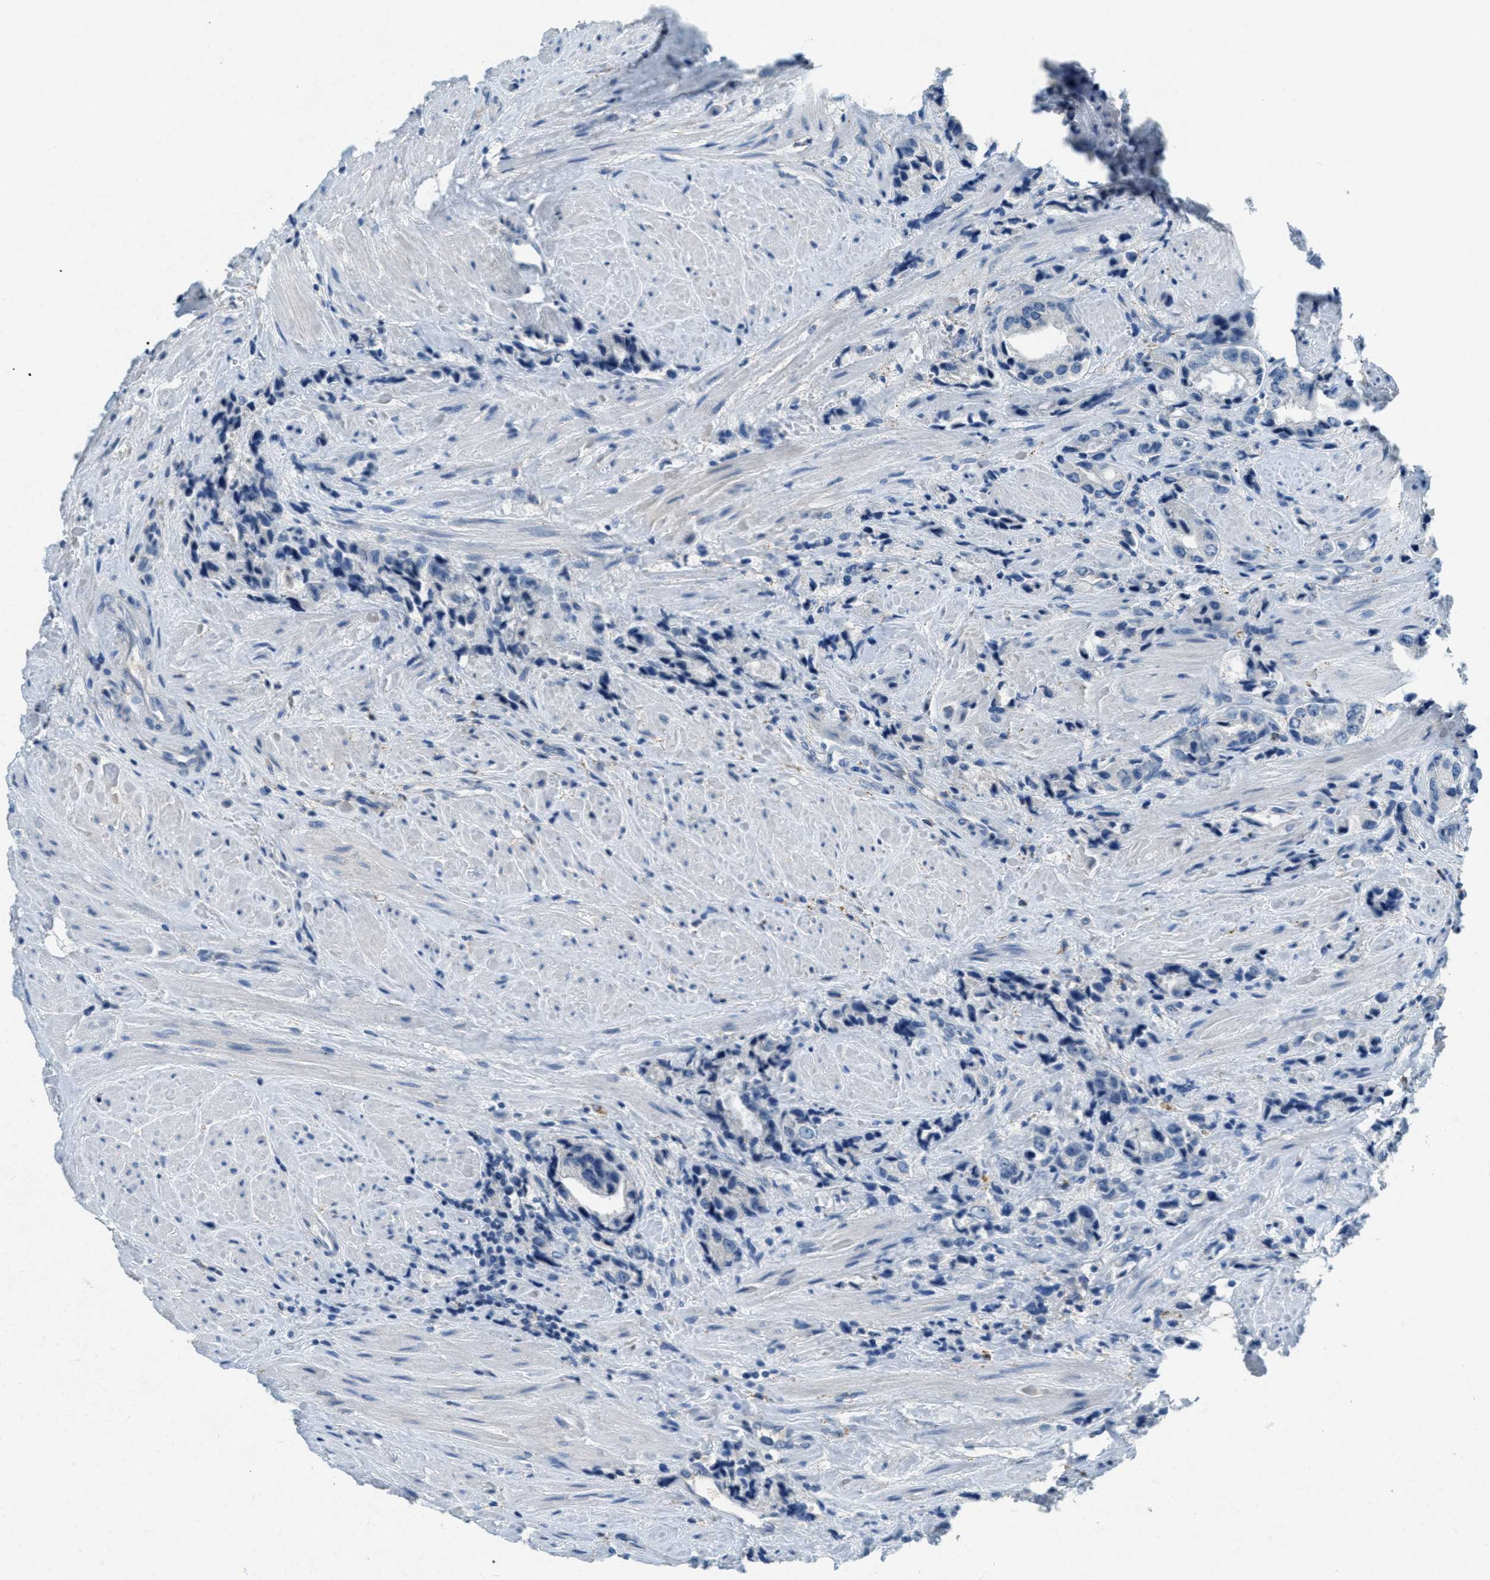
{"staining": {"intensity": "negative", "quantity": "none", "location": "none"}, "tissue": "prostate cancer", "cell_type": "Tumor cells", "image_type": "cancer", "snomed": [{"axis": "morphology", "description": "Adenocarcinoma, High grade"}, {"axis": "topography", "description": "Prostate"}], "caption": "Protein analysis of prostate adenocarcinoma (high-grade) exhibits no significant staining in tumor cells. (DAB (3,3'-diaminobenzidine) immunohistochemistry (IHC) visualized using brightfield microscopy, high magnification).", "gene": "A2M", "patient": {"sex": "male", "age": 61}}